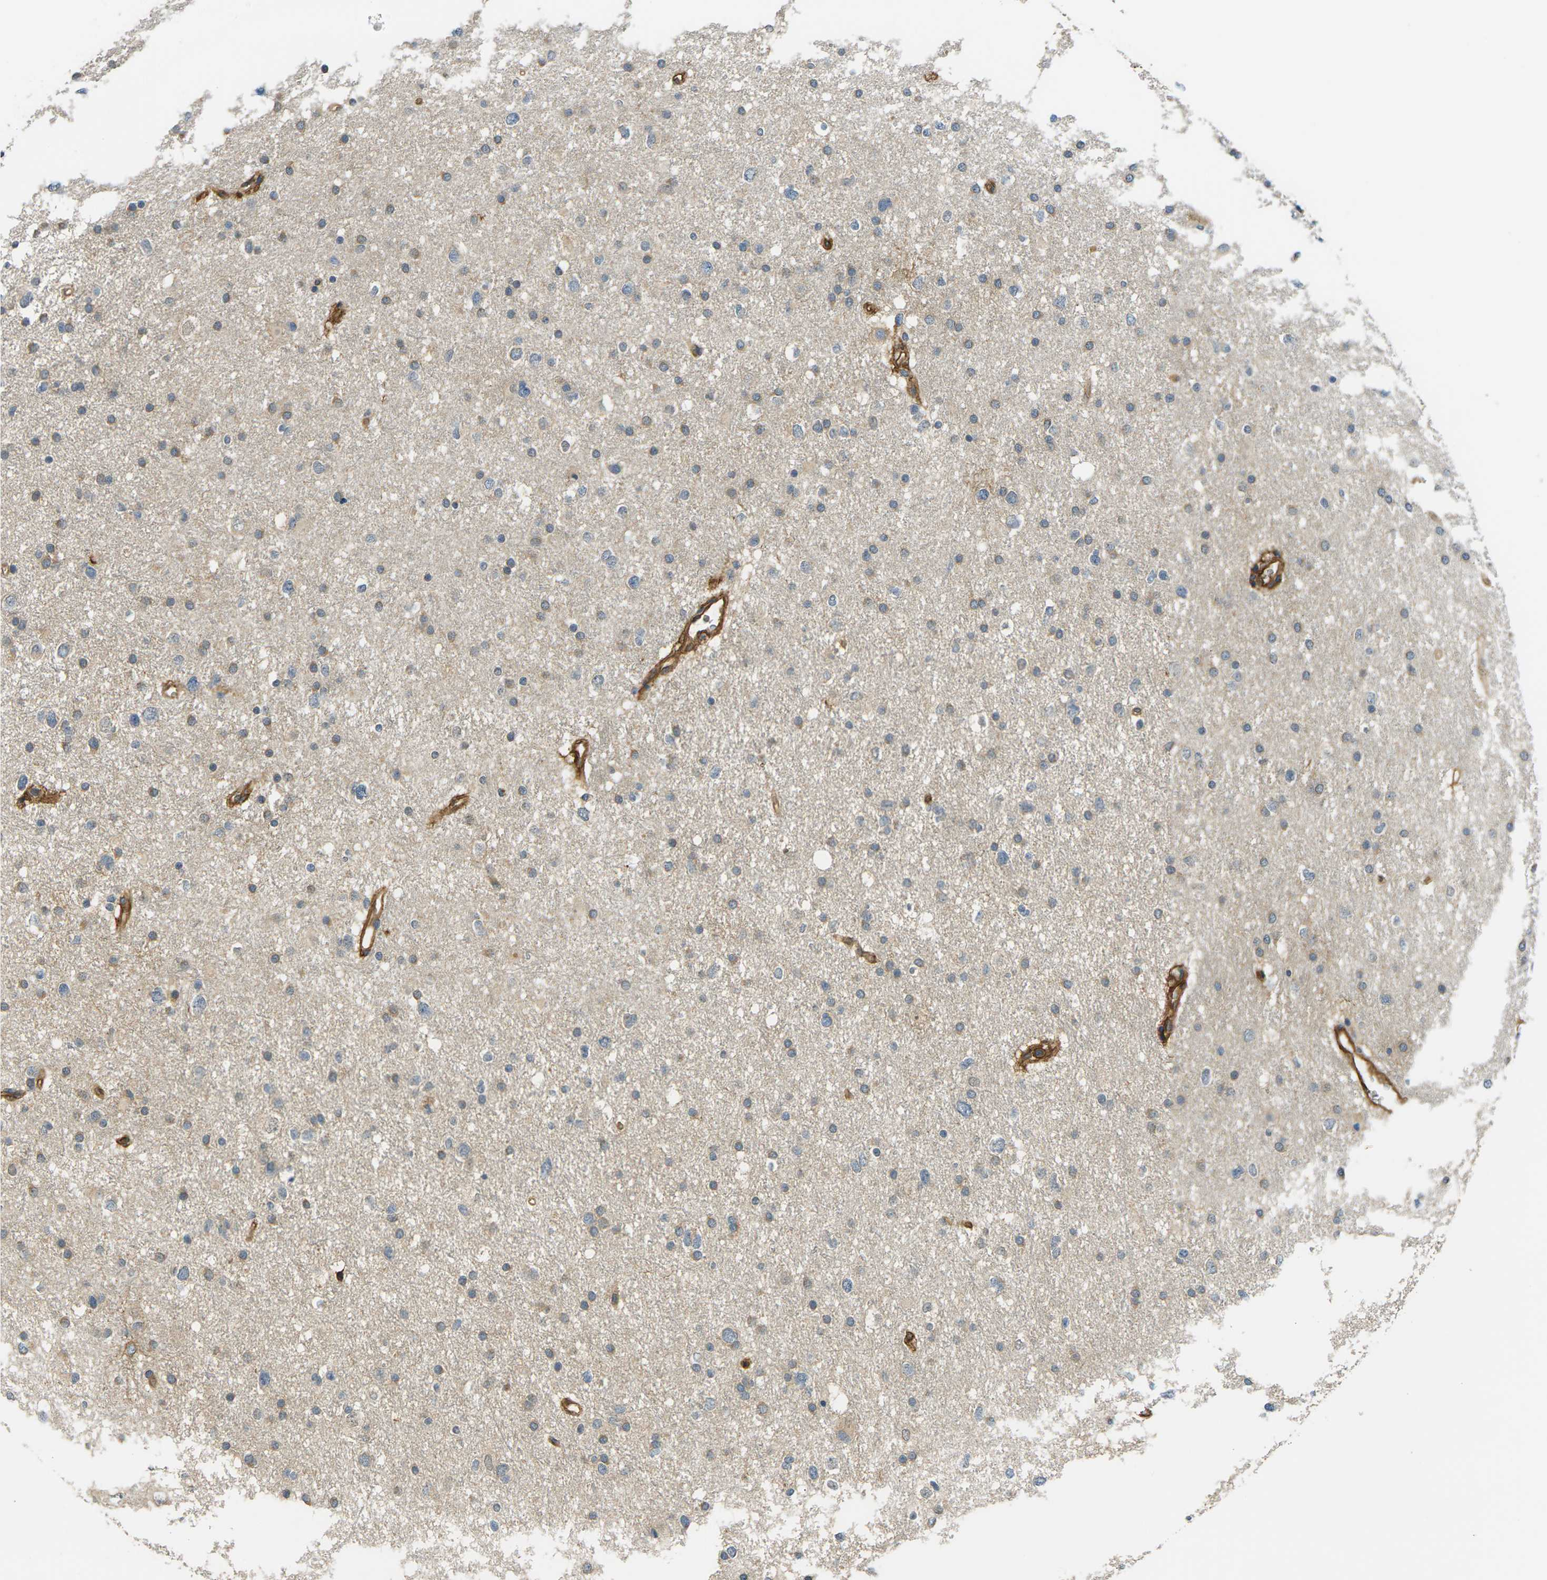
{"staining": {"intensity": "negative", "quantity": "none", "location": "none"}, "tissue": "glioma", "cell_type": "Tumor cells", "image_type": "cancer", "snomed": [{"axis": "morphology", "description": "Glioma, malignant, Low grade"}, {"axis": "topography", "description": "Brain"}], "caption": "The immunohistochemistry histopathology image has no significant staining in tumor cells of low-grade glioma (malignant) tissue.", "gene": "DDHD2", "patient": {"sex": "female", "age": 37}}